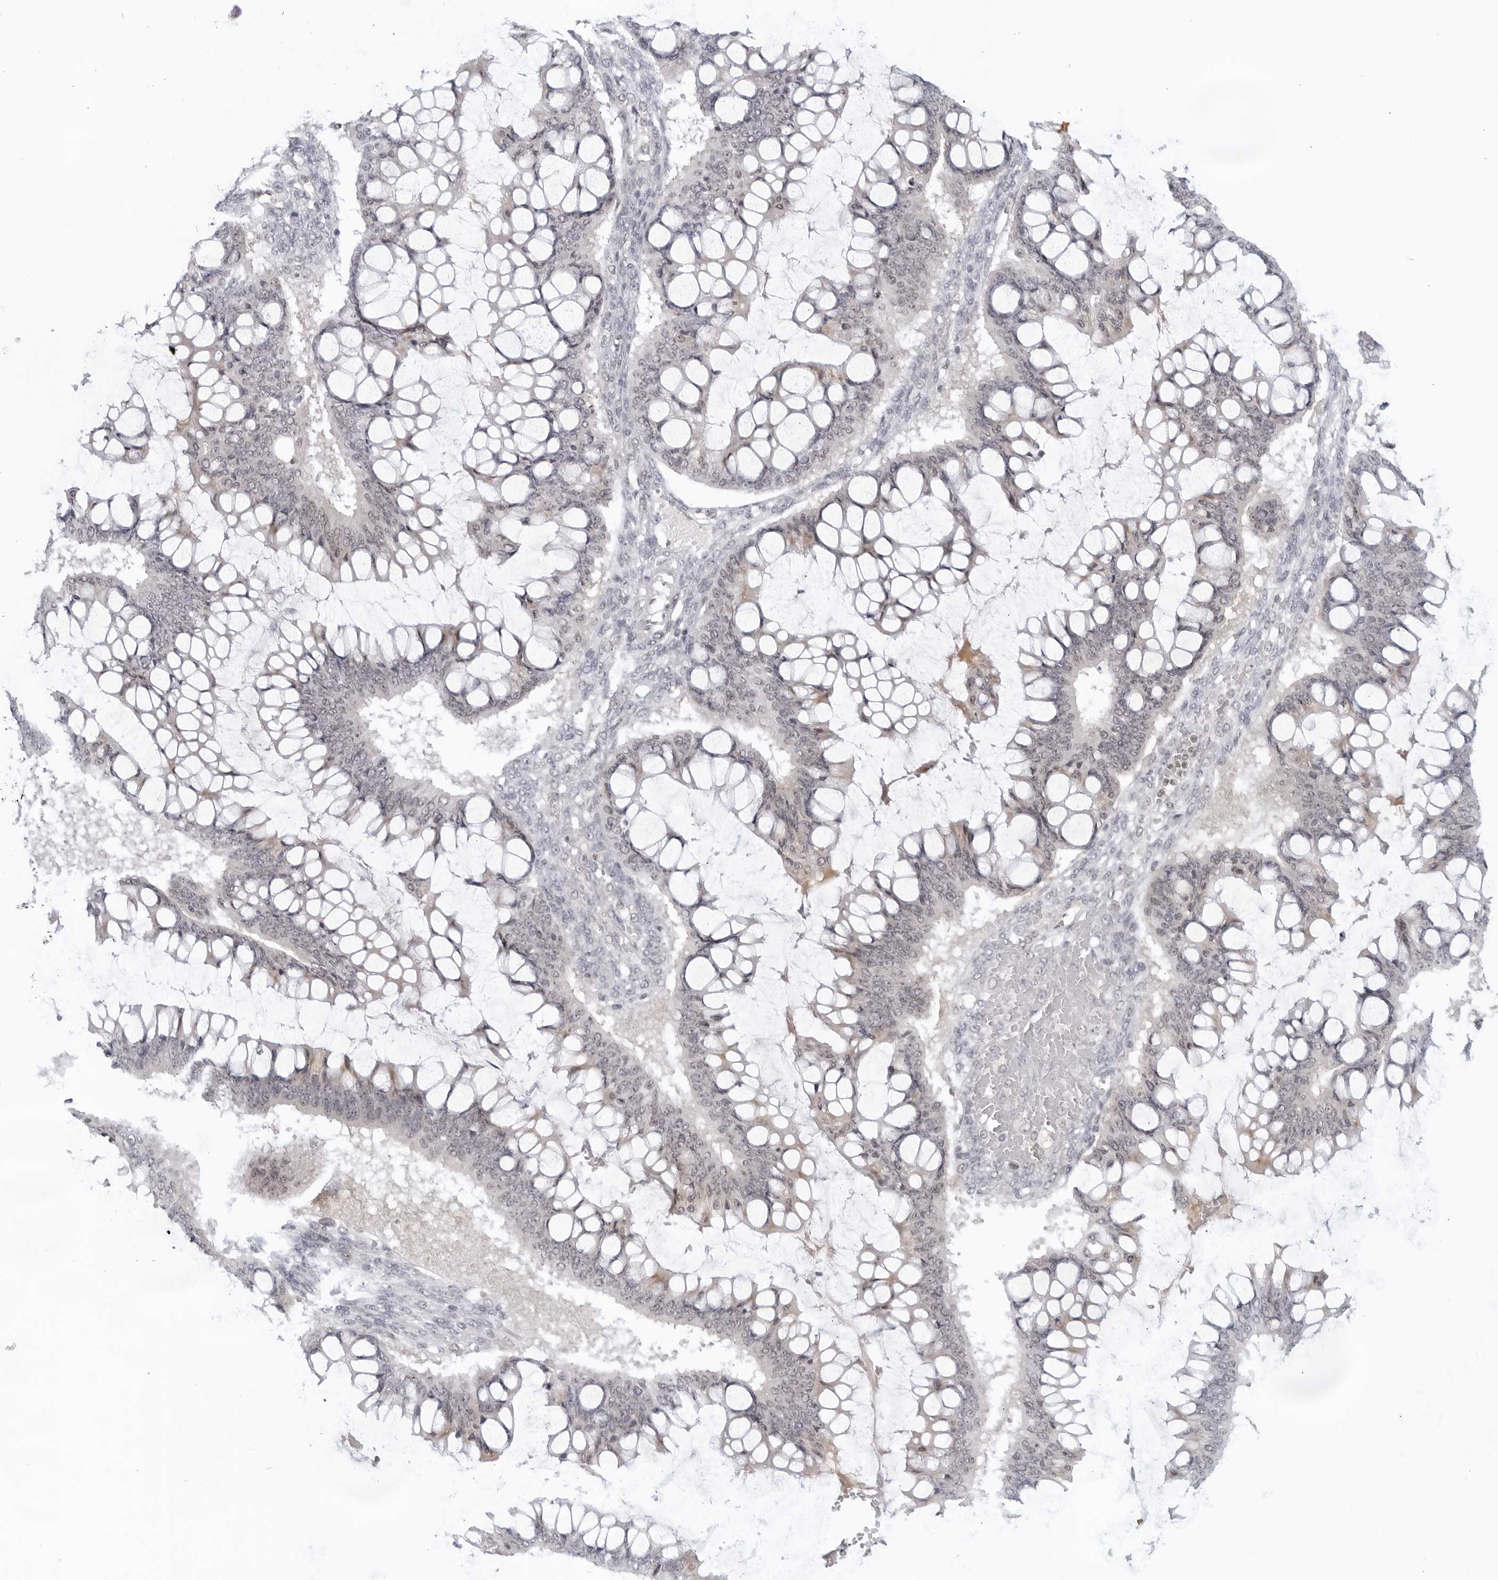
{"staining": {"intensity": "negative", "quantity": "none", "location": "none"}, "tissue": "ovarian cancer", "cell_type": "Tumor cells", "image_type": "cancer", "snomed": [{"axis": "morphology", "description": "Cystadenocarcinoma, mucinous, NOS"}, {"axis": "topography", "description": "Ovary"}], "caption": "Micrograph shows no significant protein expression in tumor cells of ovarian cancer (mucinous cystadenocarcinoma). The staining was performed using DAB to visualize the protein expression in brown, while the nuclei were stained in blue with hematoxylin (Magnification: 20x).", "gene": "RAB11FIP3", "patient": {"sex": "female", "age": 73}}